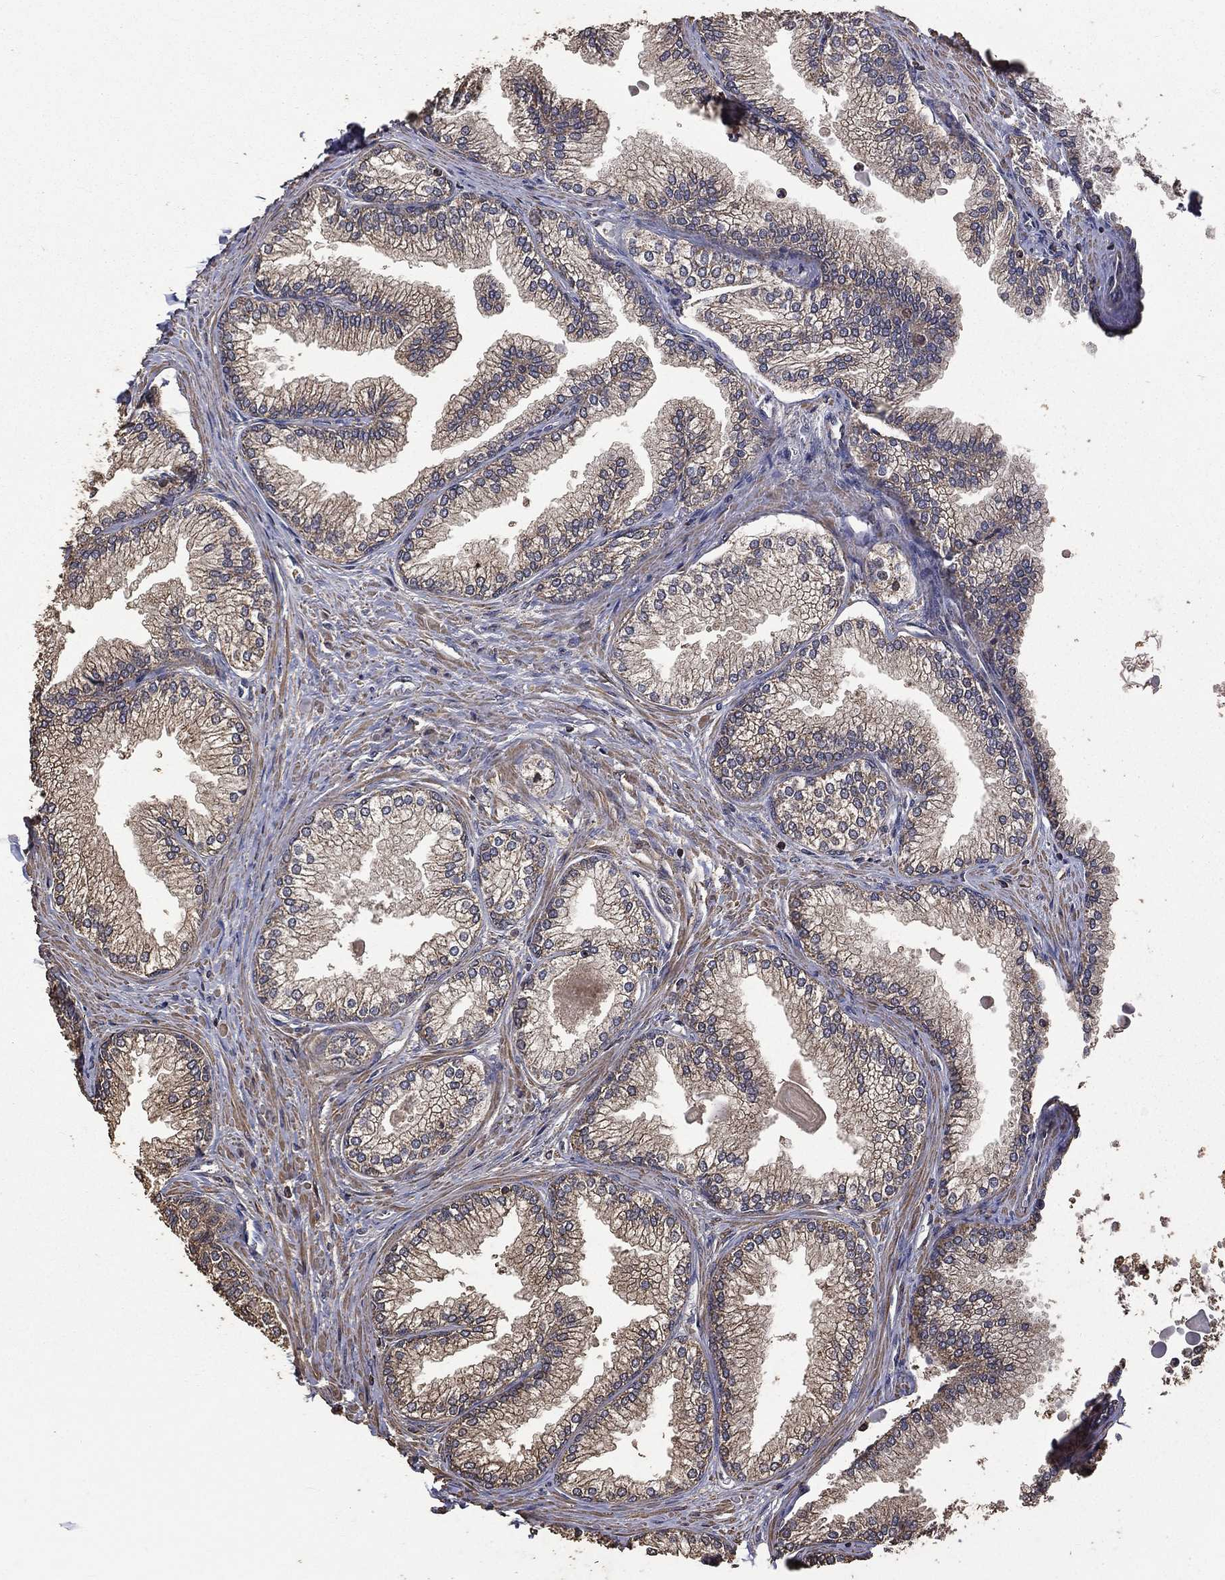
{"staining": {"intensity": "moderate", "quantity": "25%-75%", "location": "cytoplasmic/membranous"}, "tissue": "prostate", "cell_type": "Glandular cells", "image_type": "normal", "snomed": [{"axis": "morphology", "description": "Normal tissue, NOS"}, {"axis": "topography", "description": "Prostate"}], "caption": "Moderate cytoplasmic/membranous staining is seen in approximately 25%-75% of glandular cells in unremarkable prostate.", "gene": "METTL27", "patient": {"sex": "male", "age": 72}}